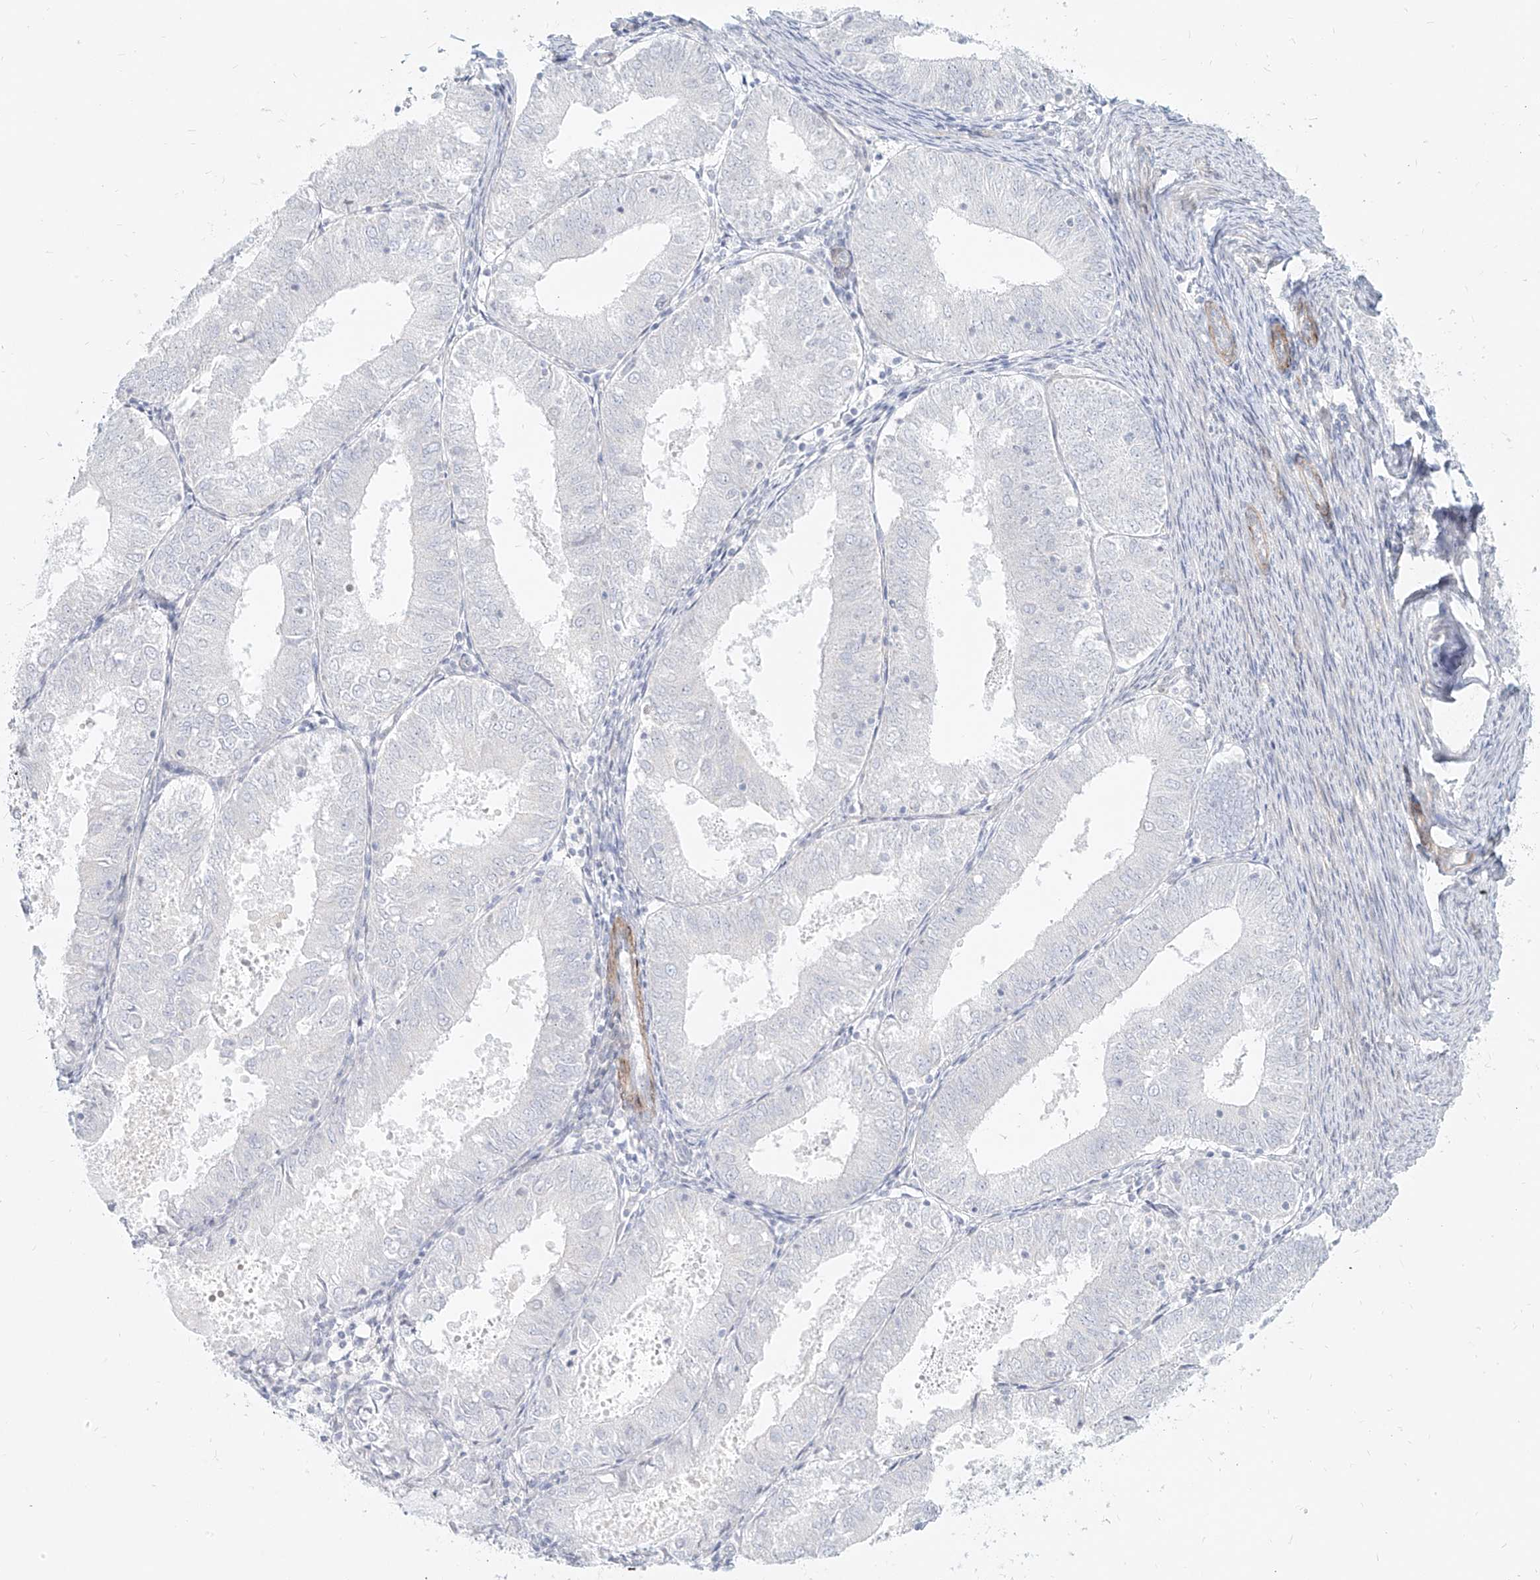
{"staining": {"intensity": "negative", "quantity": "none", "location": "none"}, "tissue": "endometrial cancer", "cell_type": "Tumor cells", "image_type": "cancer", "snomed": [{"axis": "morphology", "description": "Adenocarcinoma, NOS"}, {"axis": "topography", "description": "Endometrium"}], "caption": "Endometrial cancer was stained to show a protein in brown. There is no significant expression in tumor cells.", "gene": "ITPKB", "patient": {"sex": "female", "age": 57}}